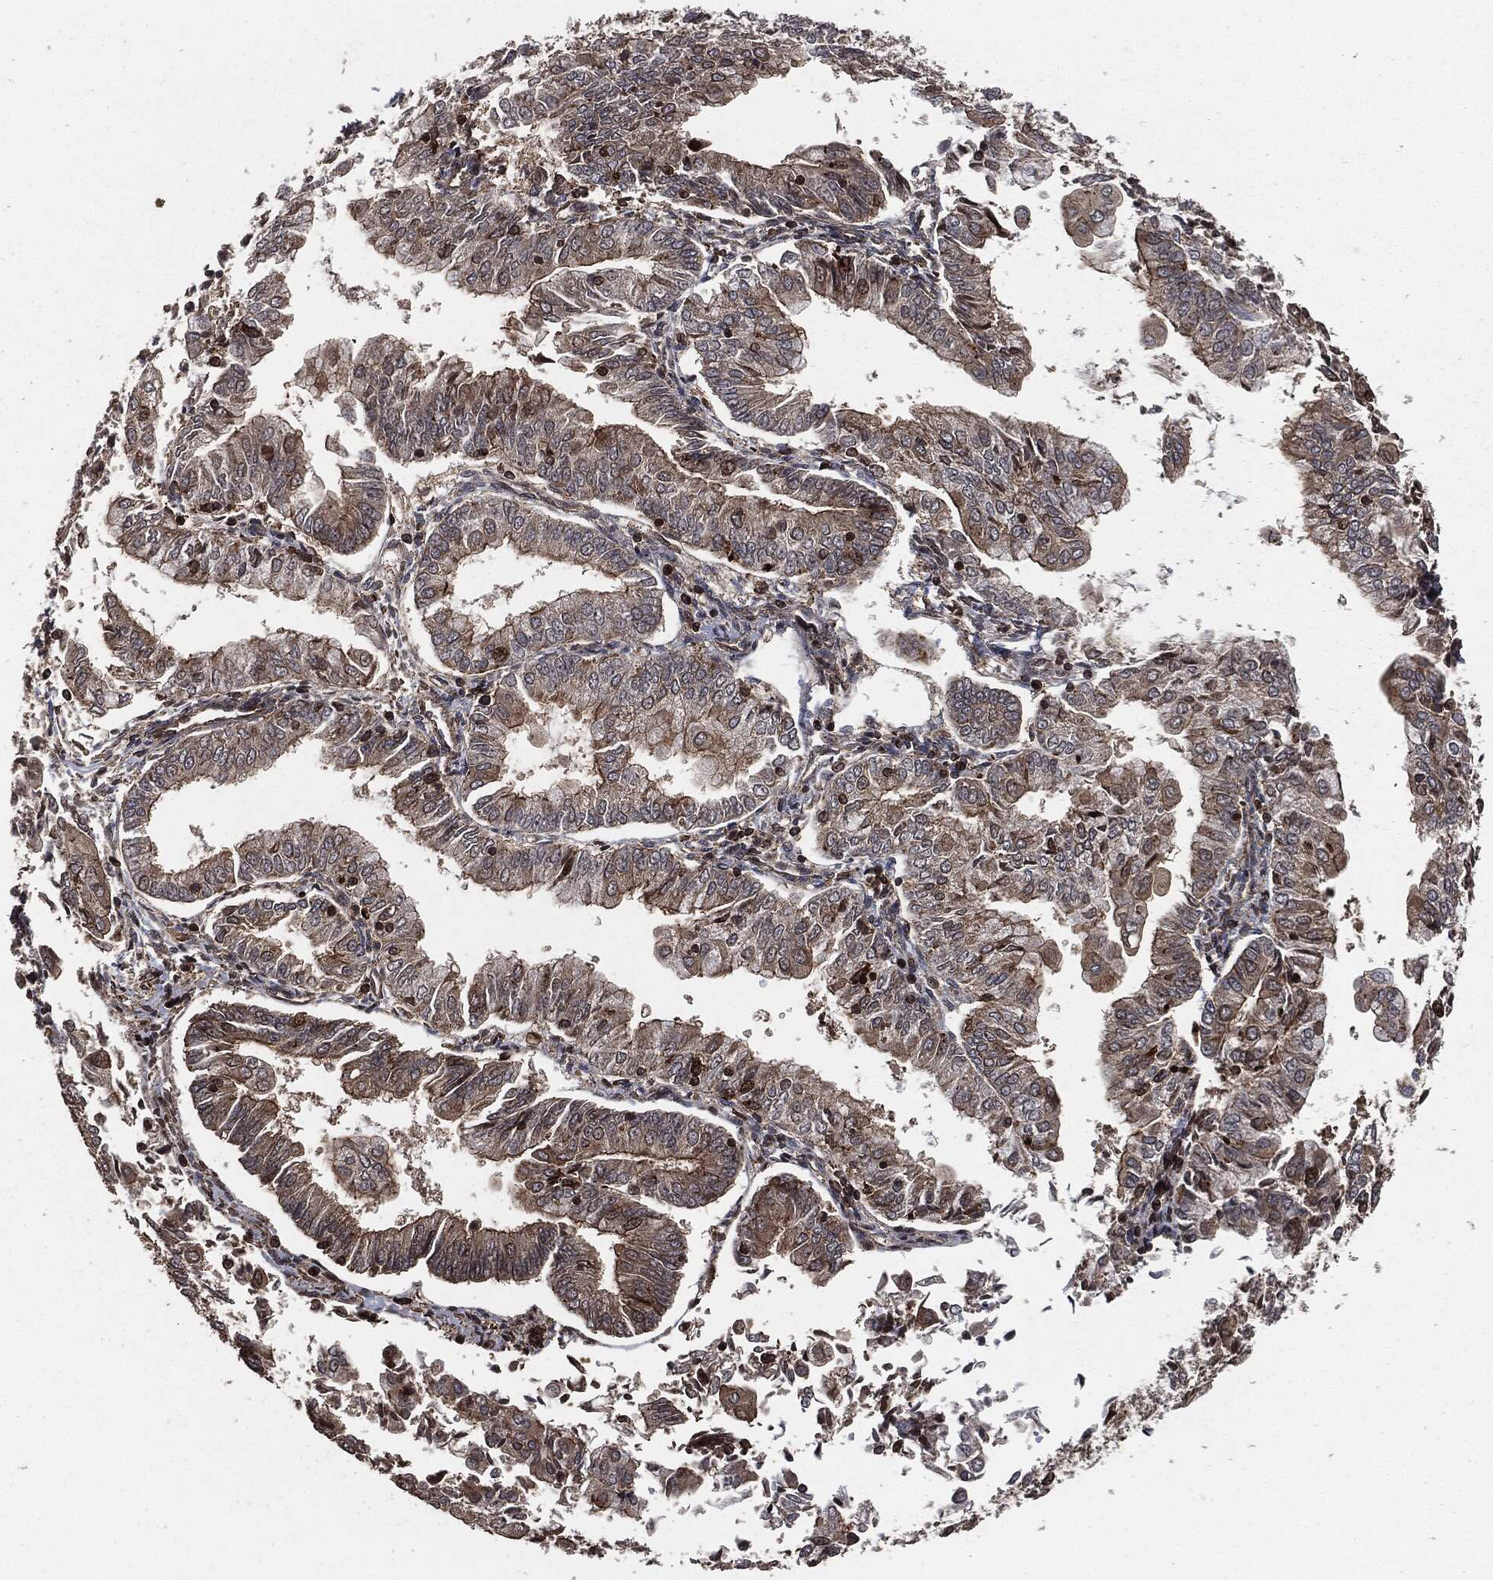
{"staining": {"intensity": "moderate", "quantity": "<25%", "location": "cytoplasmic/membranous"}, "tissue": "endometrial cancer", "cell_type": "Tumor cells", "image_type": "cancer", "snomed": [{"axis": "morphology", "description": "Adenocarcinoma, NOS"}, {"axis": "topography", "description": "Endometrium"}], "caption": "IHC (DAB (3,3'-diaminobenzidine)) staining of endometrial adenocarcinoma displays moderate cytoplasmic/membranous protein expression in approximately <25% of tumor cells.", "gene": "IFIT1", "patient": {"sex": "female", "age": 56}}